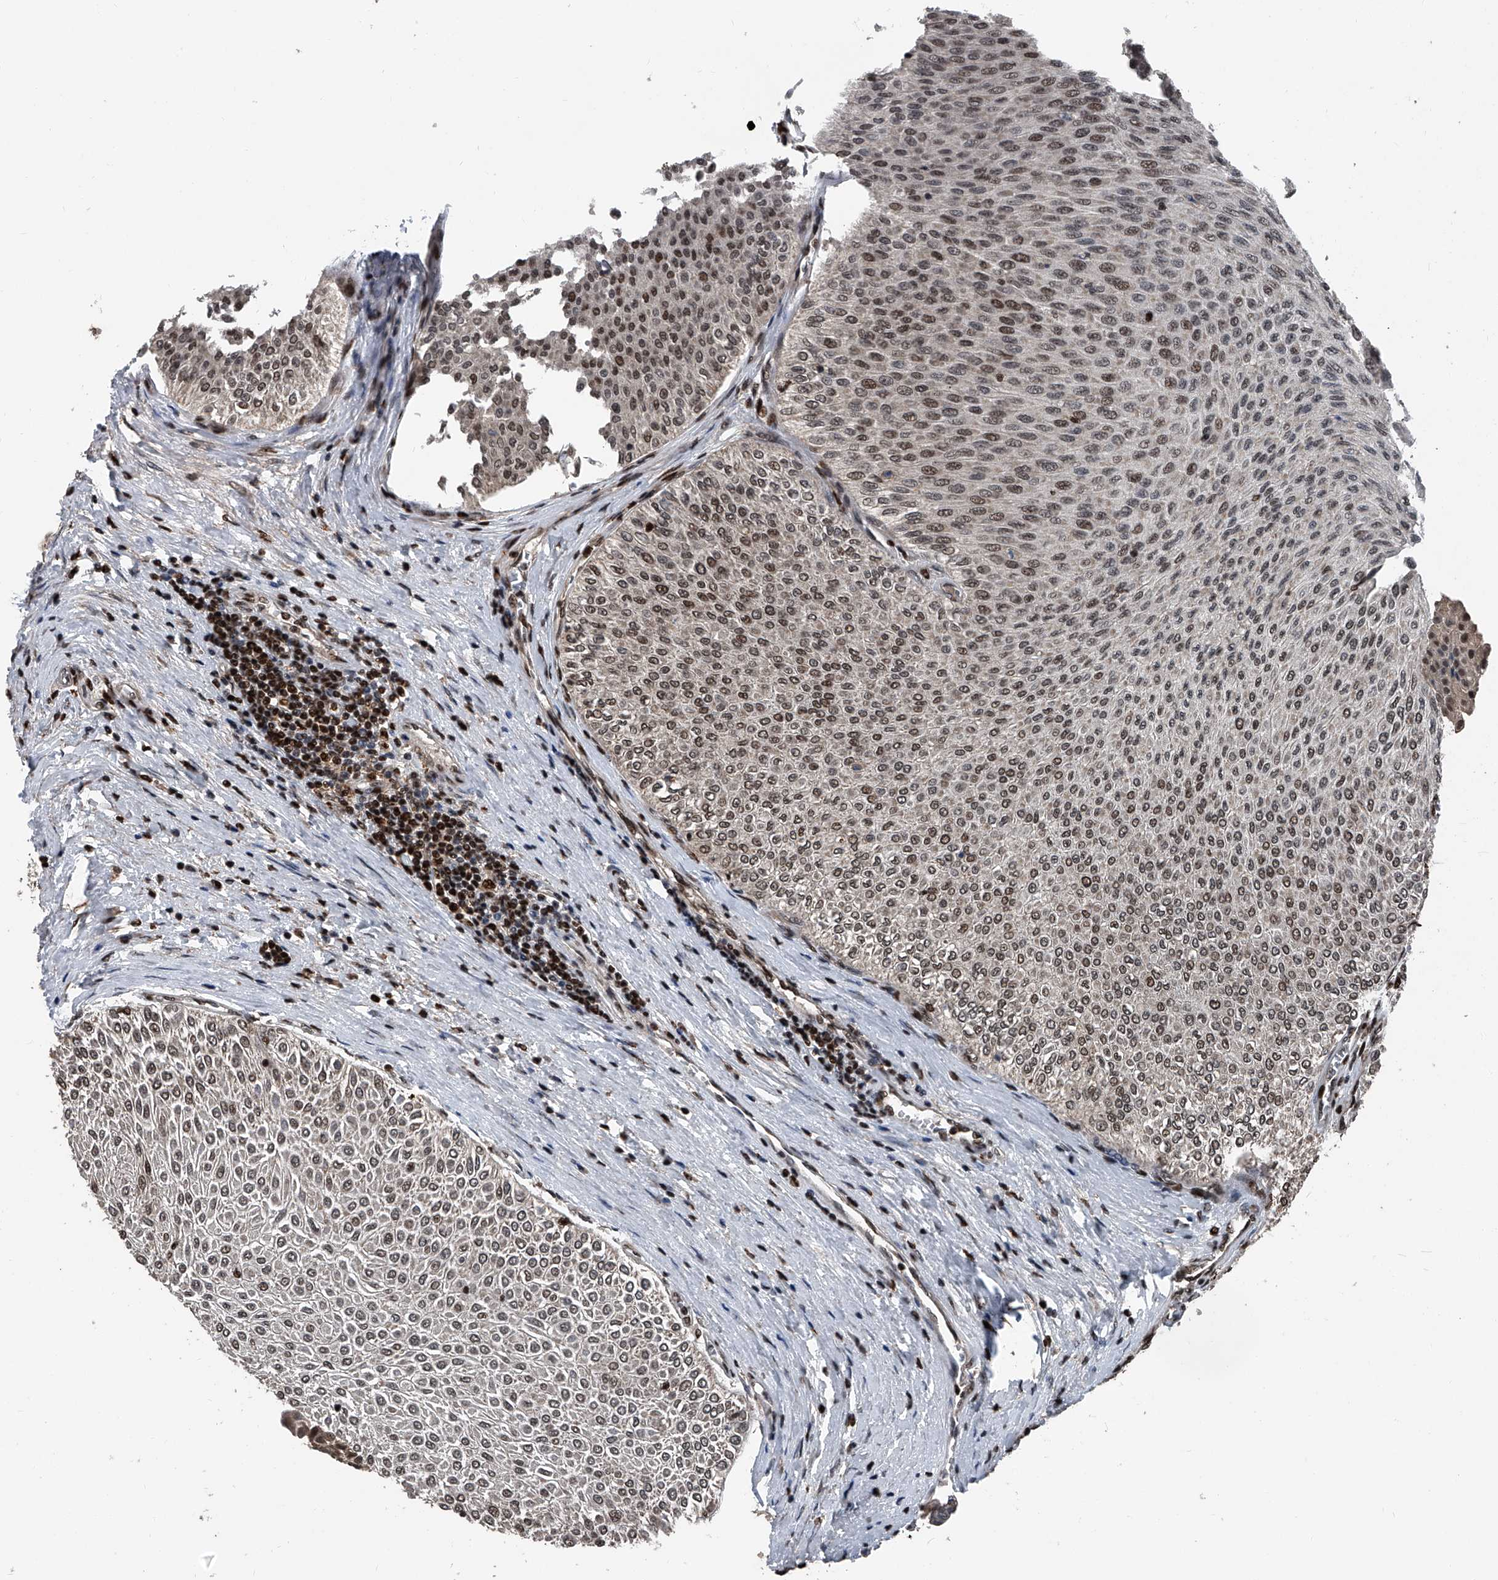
{"staining": {"intensity": "moderate", "quantity": ">75%", "location": "nuclear"}, "tissue": "urothelial cancer", "cell_type": "Tumor cells", "image_type": "cancer", "snomed": [{"axis": "morphology", "description": "Urothelial carcinoma, Low grade"}, {"axis": "topography", "description": "Urinary bladder"}], "caption": "Immunohistochemical staining of urothelial carcinoma (low-grade) exhibits medium levels of moderate nuclear expression in approximately >75% of tumor cells.", "gene": "FKBP5", "patient": {"sex": "male", "age": 78}}